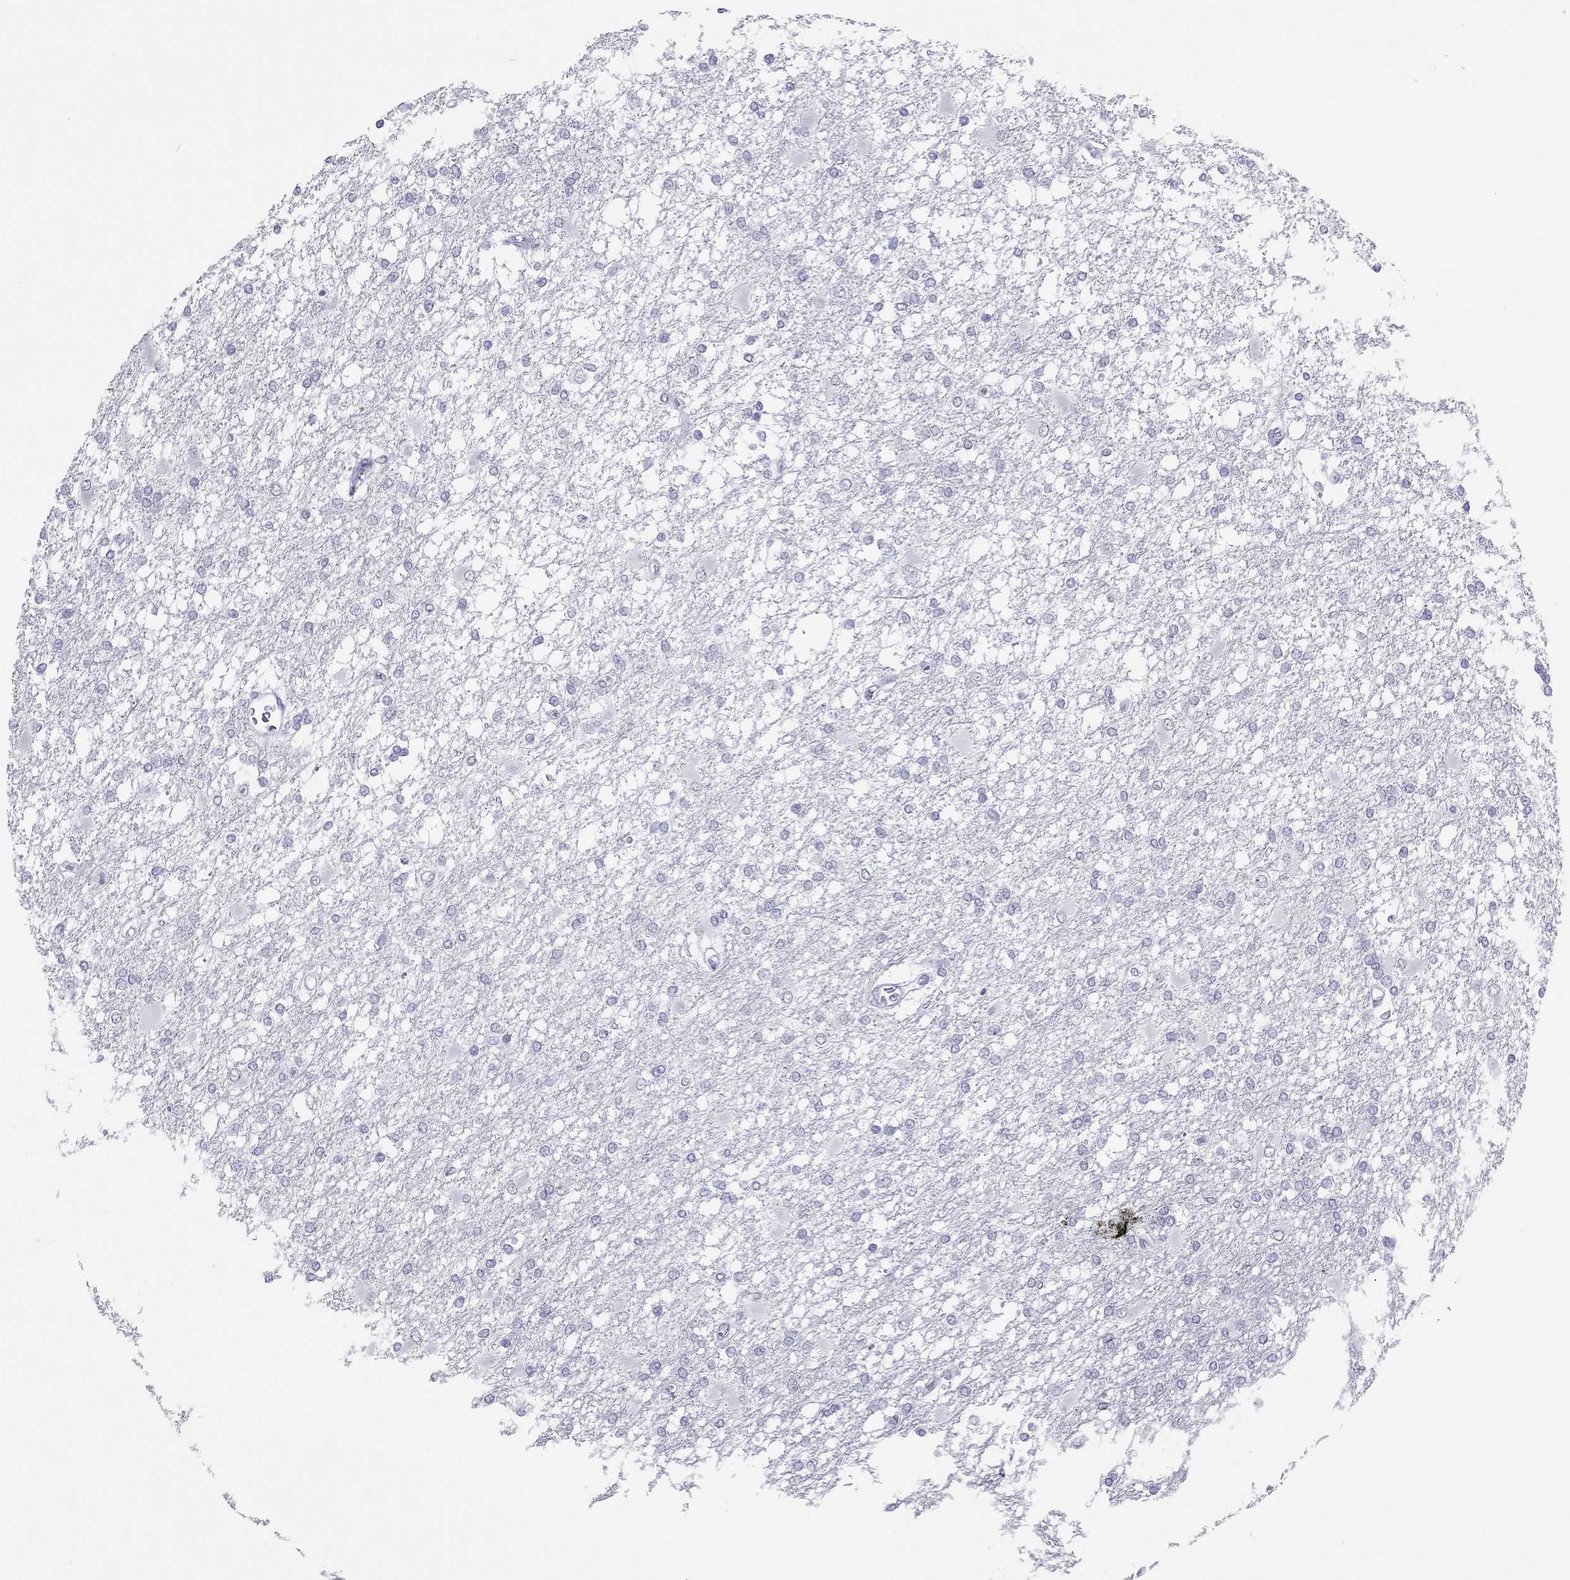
{"staining": {"intensity": "negative", "quantity": "none", "location": "none"}, "tissue": "glioma", "cell_type": "Tumor cells", "image_type": "cancer", "snomed": [{"axis": "morphology", "description": "Glioma, malignant, High grade"}, {"axis": "topography", "description": "Cerebral cortex"}], "caption": "Immunohistochemistry of human glioma demonstrates no positivity in tumor cells. Brightfield microscopy of immunohistochemistry (IHC) stained with DAB (3,3'-diaminobenzidine) (brown) and hematoxylin (blue), captured at high magnification.", "gene": "JHY", "patient": {"sex": "male", "age": 79}}